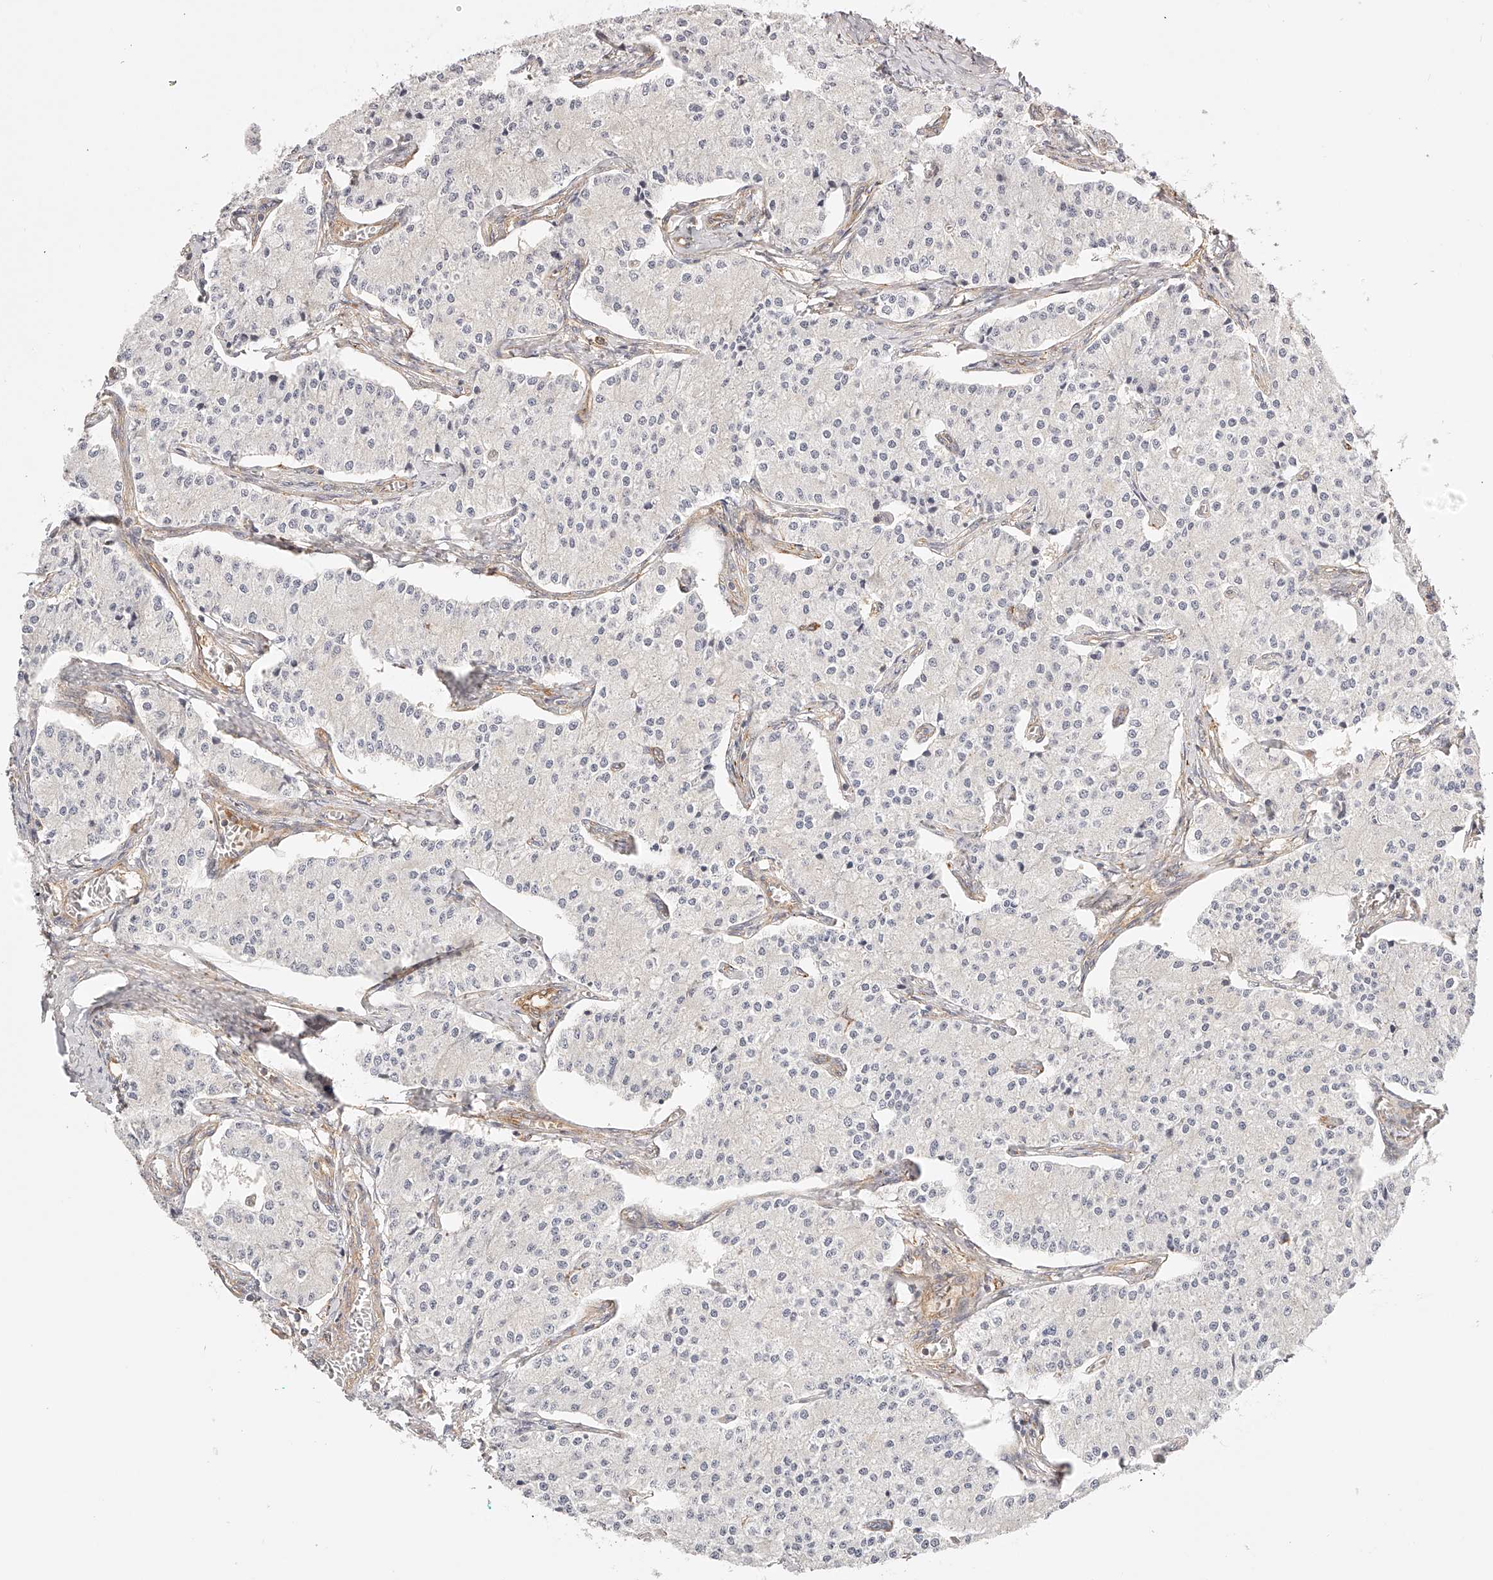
{"staining": {"intensity": "negative", "quantity": "none", "location": "none"}, "tissue": "carcinoid", "cell_type": "Tumor cells", "image_type": "cancer", "snomed": [{"axis": "morphology", "description": "Carcinoid, malignant, NOS"}, {"axis": "topography", "description": "Colon"}], "caption": "An immunohistochemistry image of carcinoid is shown. There is no staining in tumor cells of carcinoid.", "gene": "SYNC", "patient": {"sex": "female", "age": 52}}